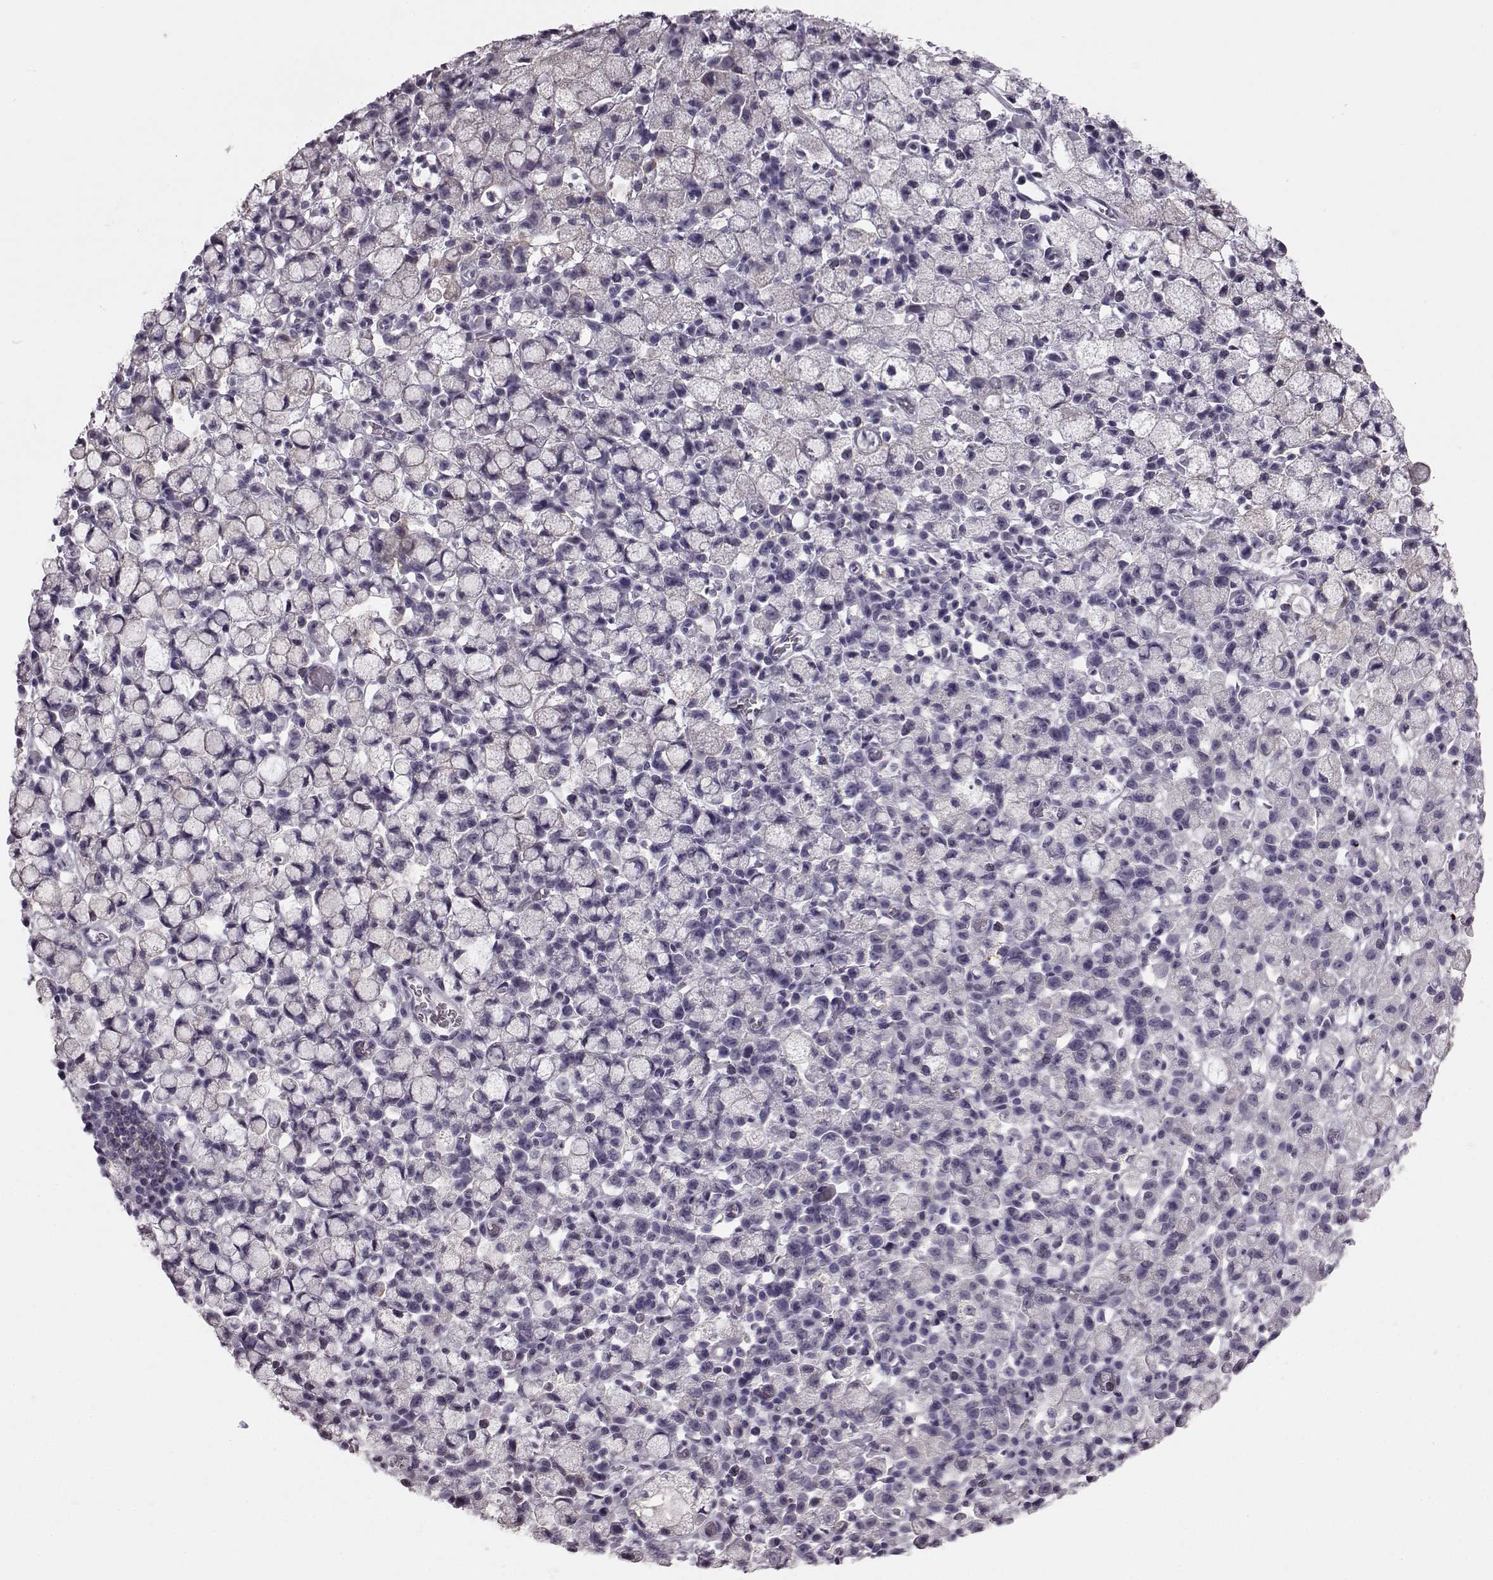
{"staining": {"intensity": "negative", "quantity": "none", "location": "none"}, "tissue": "stomach cancer", "cell_type": "Tumor cells", "image_type": "cancer", "snomed": [{"axis": "morphology", "description": "Adenocarcinoma, NOS"}, {"axis": "topography", "description": "Stomach"}], "caption": "There is no significant positivity in tumor cells of stomach cancer.", "gene": "CRYBA2", "patient": {"sex": "male", "age": 58}}